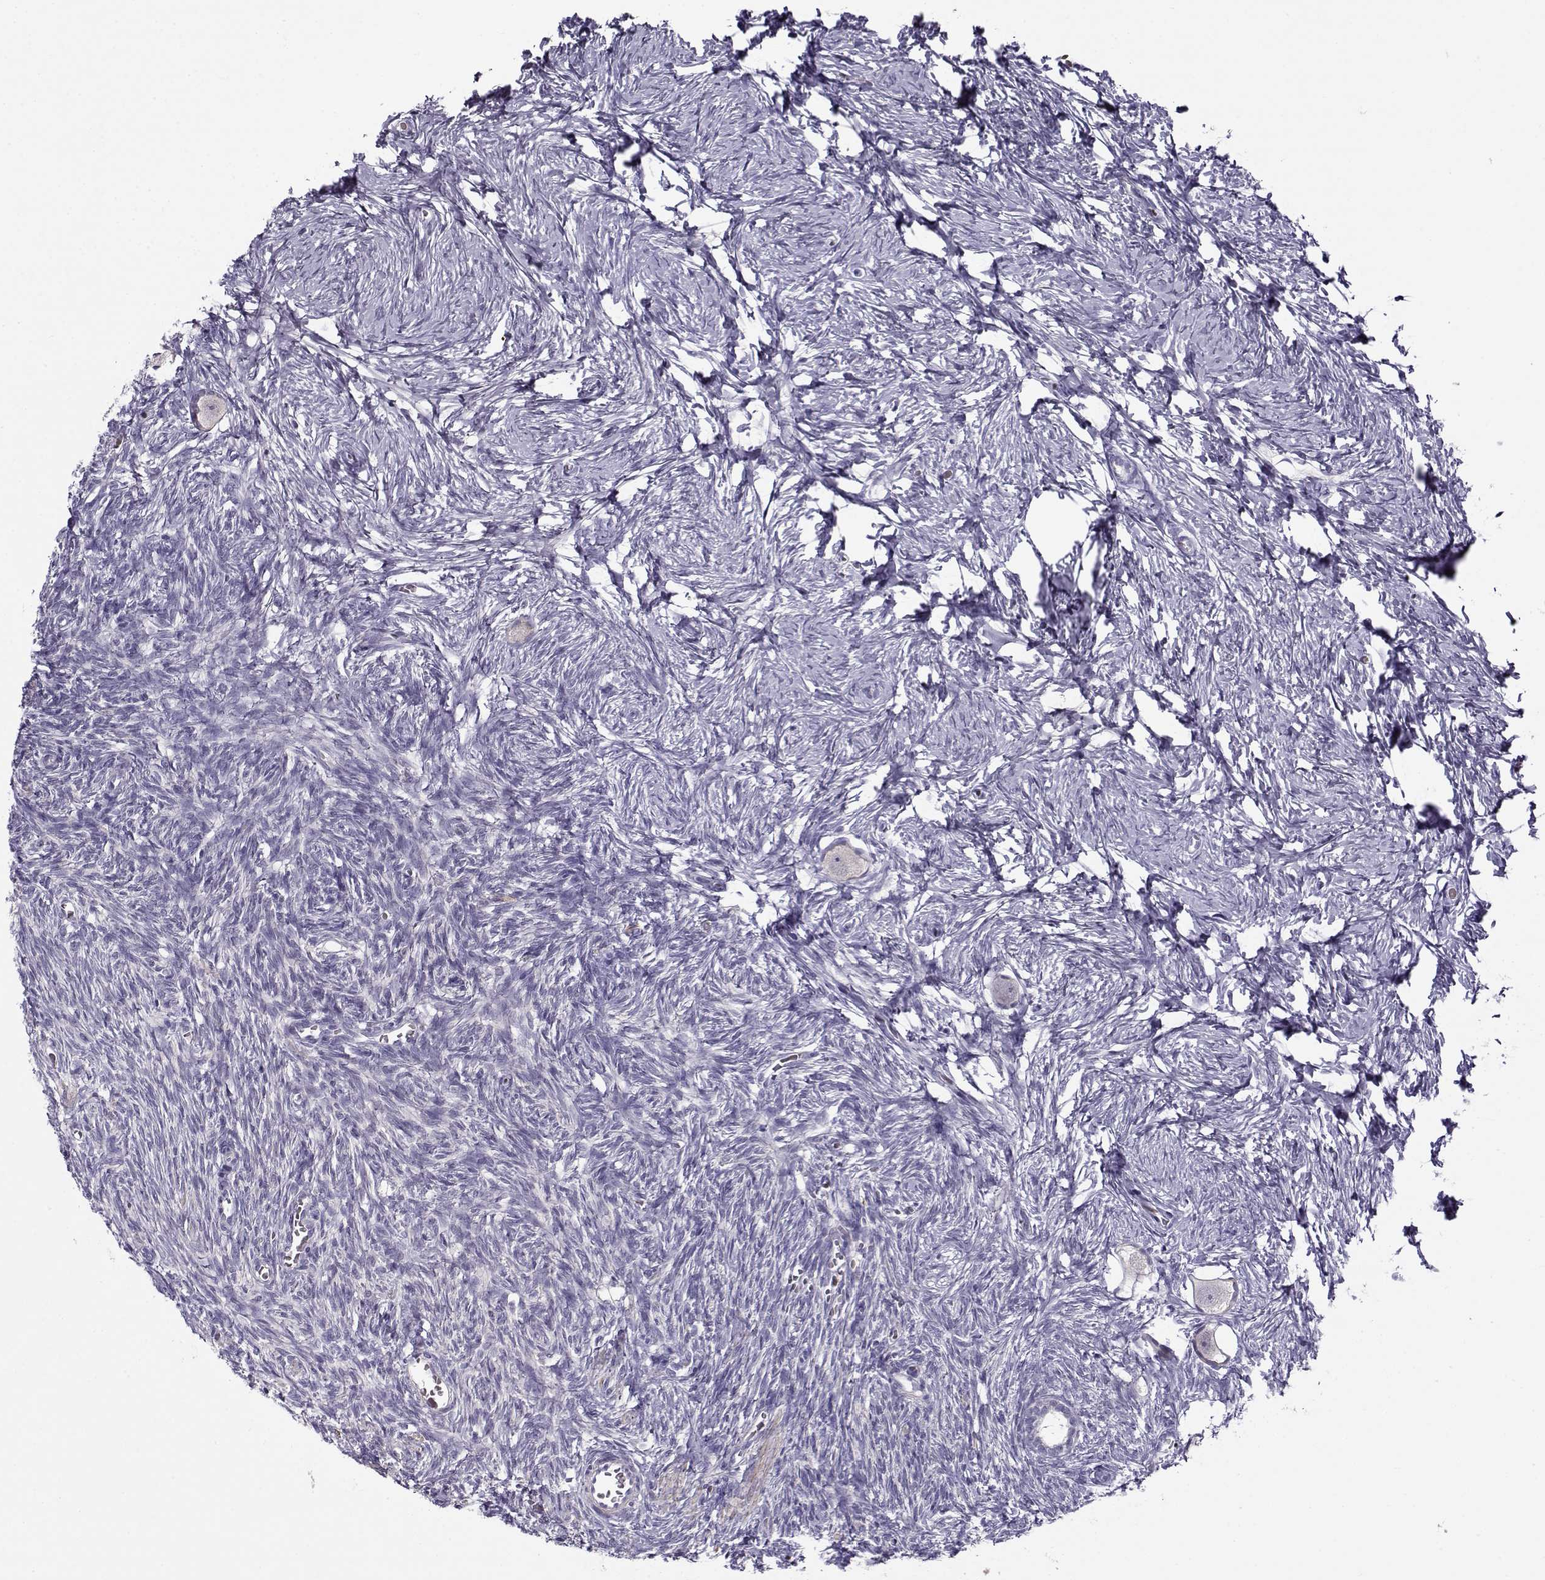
{"staining": {"intensity": "negative", "quantity": "none", "location": "none"}, "tissue": "ovary", "cell_type": "Ovarian stroma cells", "image_type": "normal", "snomed": [{"axis": "morphology", "description": "Normal tissue, NOS"}, {"axis": "topography", "description": "Ovary"}], "caption": "Benign ovary was stained to show a protein in brown. There is no significant staining in ovarian stroma cells.", "gene": "UCP3", "patient": {"sex": "female", "age": 27}}